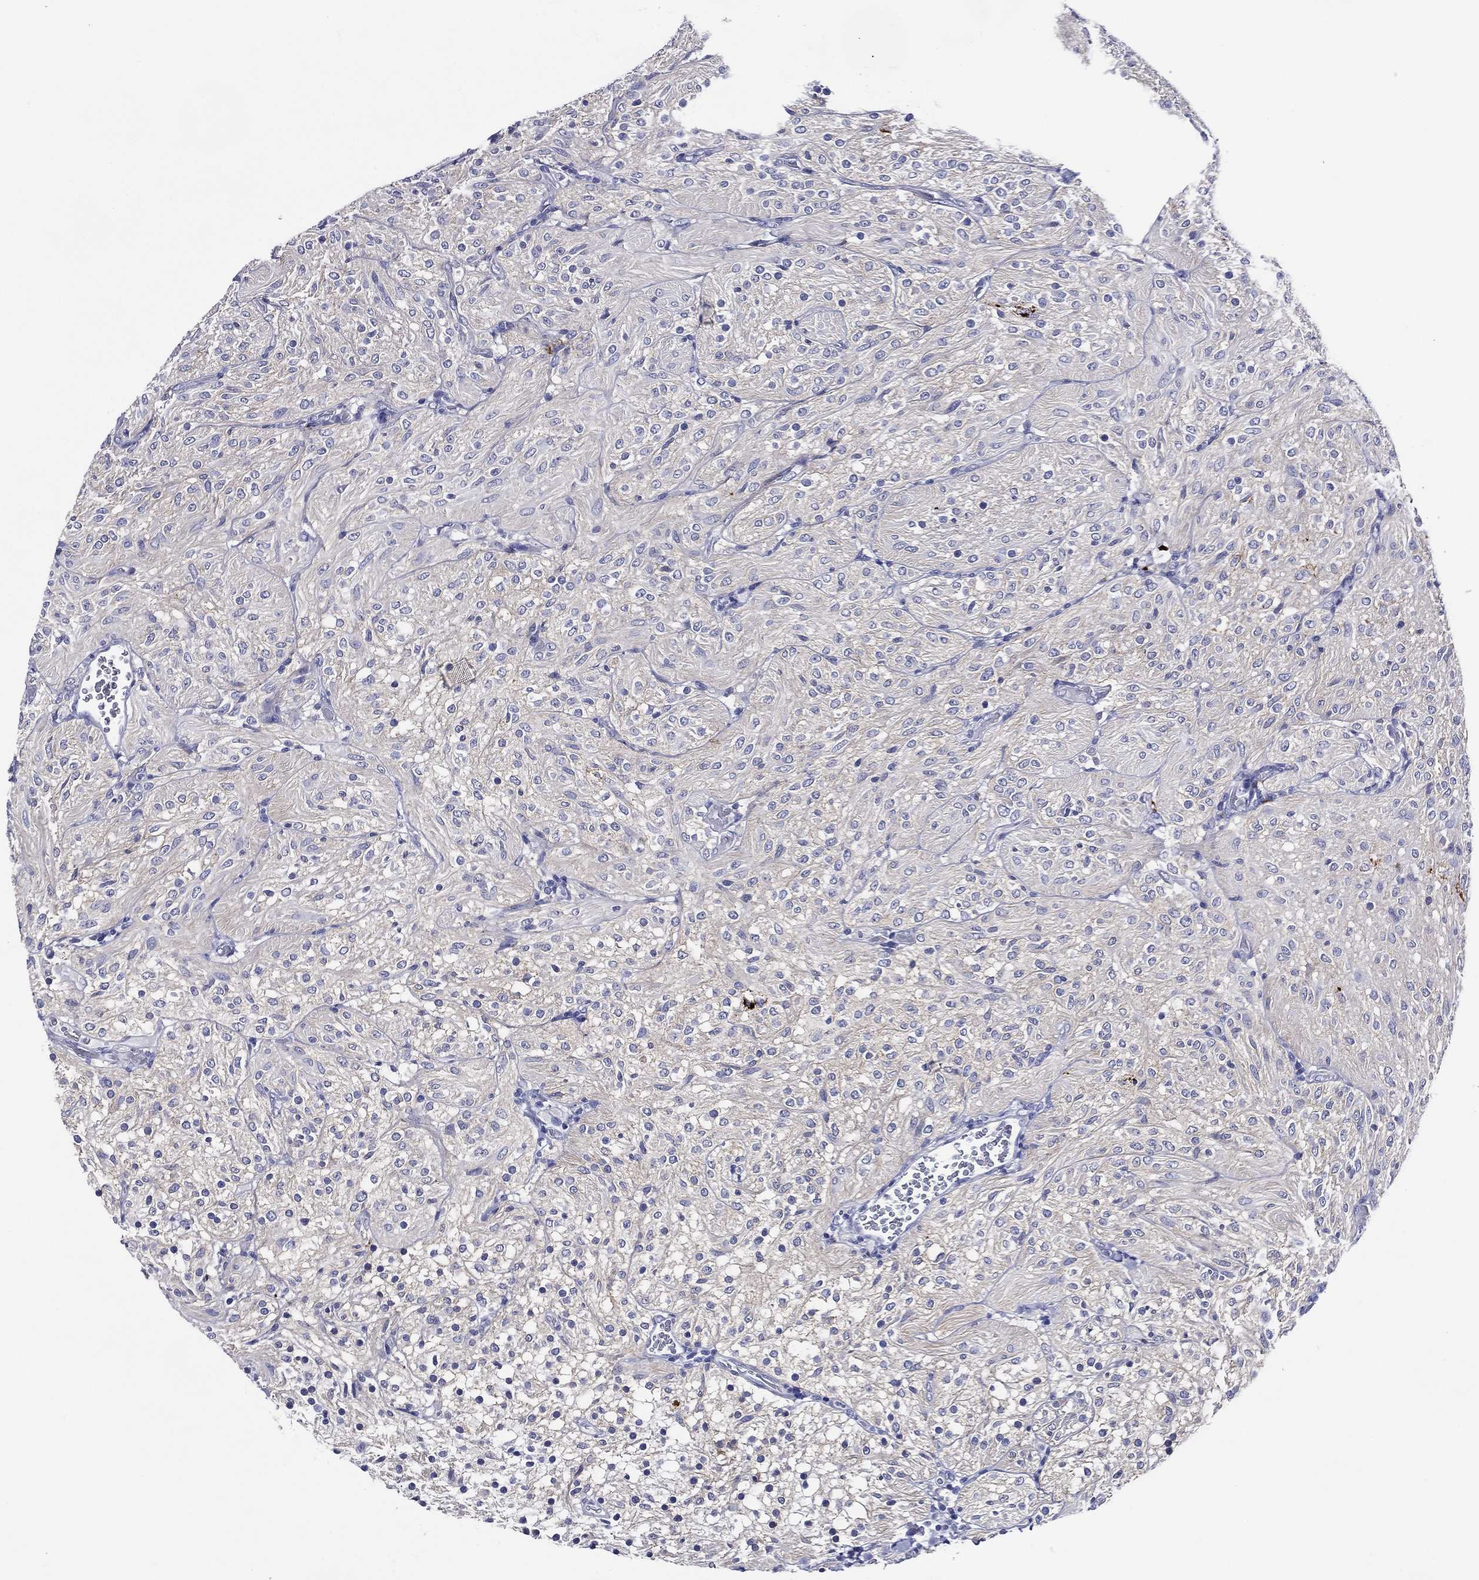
{"staining": {"intensity": "negative", "quantity": "none", "location": "none"}, "tissue": "glioma", "cell_type": "Tumor cells", "image_type": "cancer", "snomed": [{"axis": "morphology", "description": "Glioma, malignant, Low grade"}, {"axis": "topography", "description": "Brain"}], "caption": "Protein analysis of glioma demonstrates no significant positivity in tumor cells.", "gene": "ACE2", "patient": {"sex": "male", "age": 3}}